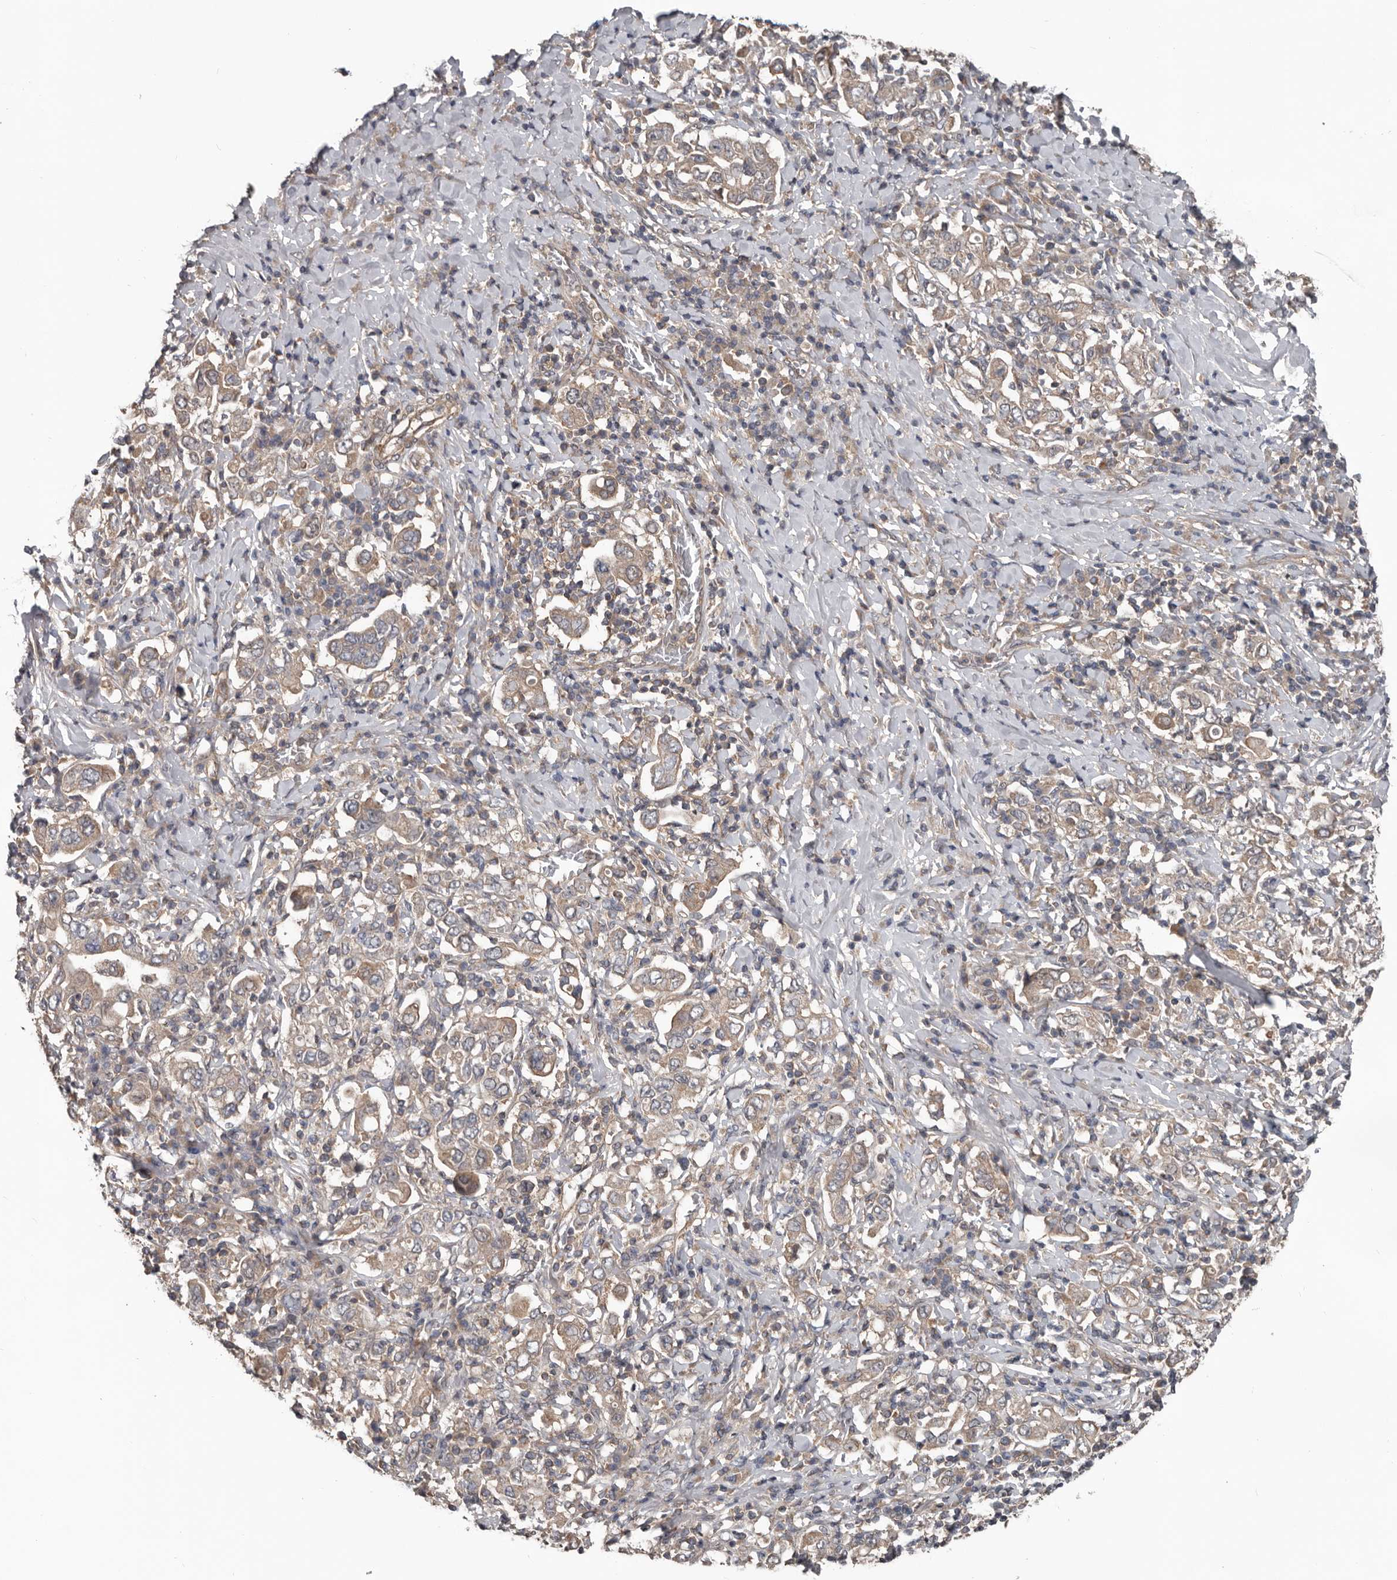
{"staining": {"intensity": "weak", "quantity": ">75%", "location": "cytoplasmic/membranous"}, "tissue": "stomach cancer", "cell_type": "Tumor cells", "image_type": "cancer", "snomed": [{"axis": "morphology", "description": "Adenocarcinoma, NOS"}, {"axis": "topography", "description": "Stomach, upper"}], "caption": "Stomach cancer (adenocarcinoma) stained with a protein marker exhibits weak staining in tumor cells.", "gene": "DNAJB4", "patient": {"sex": "male", "age": 62}}